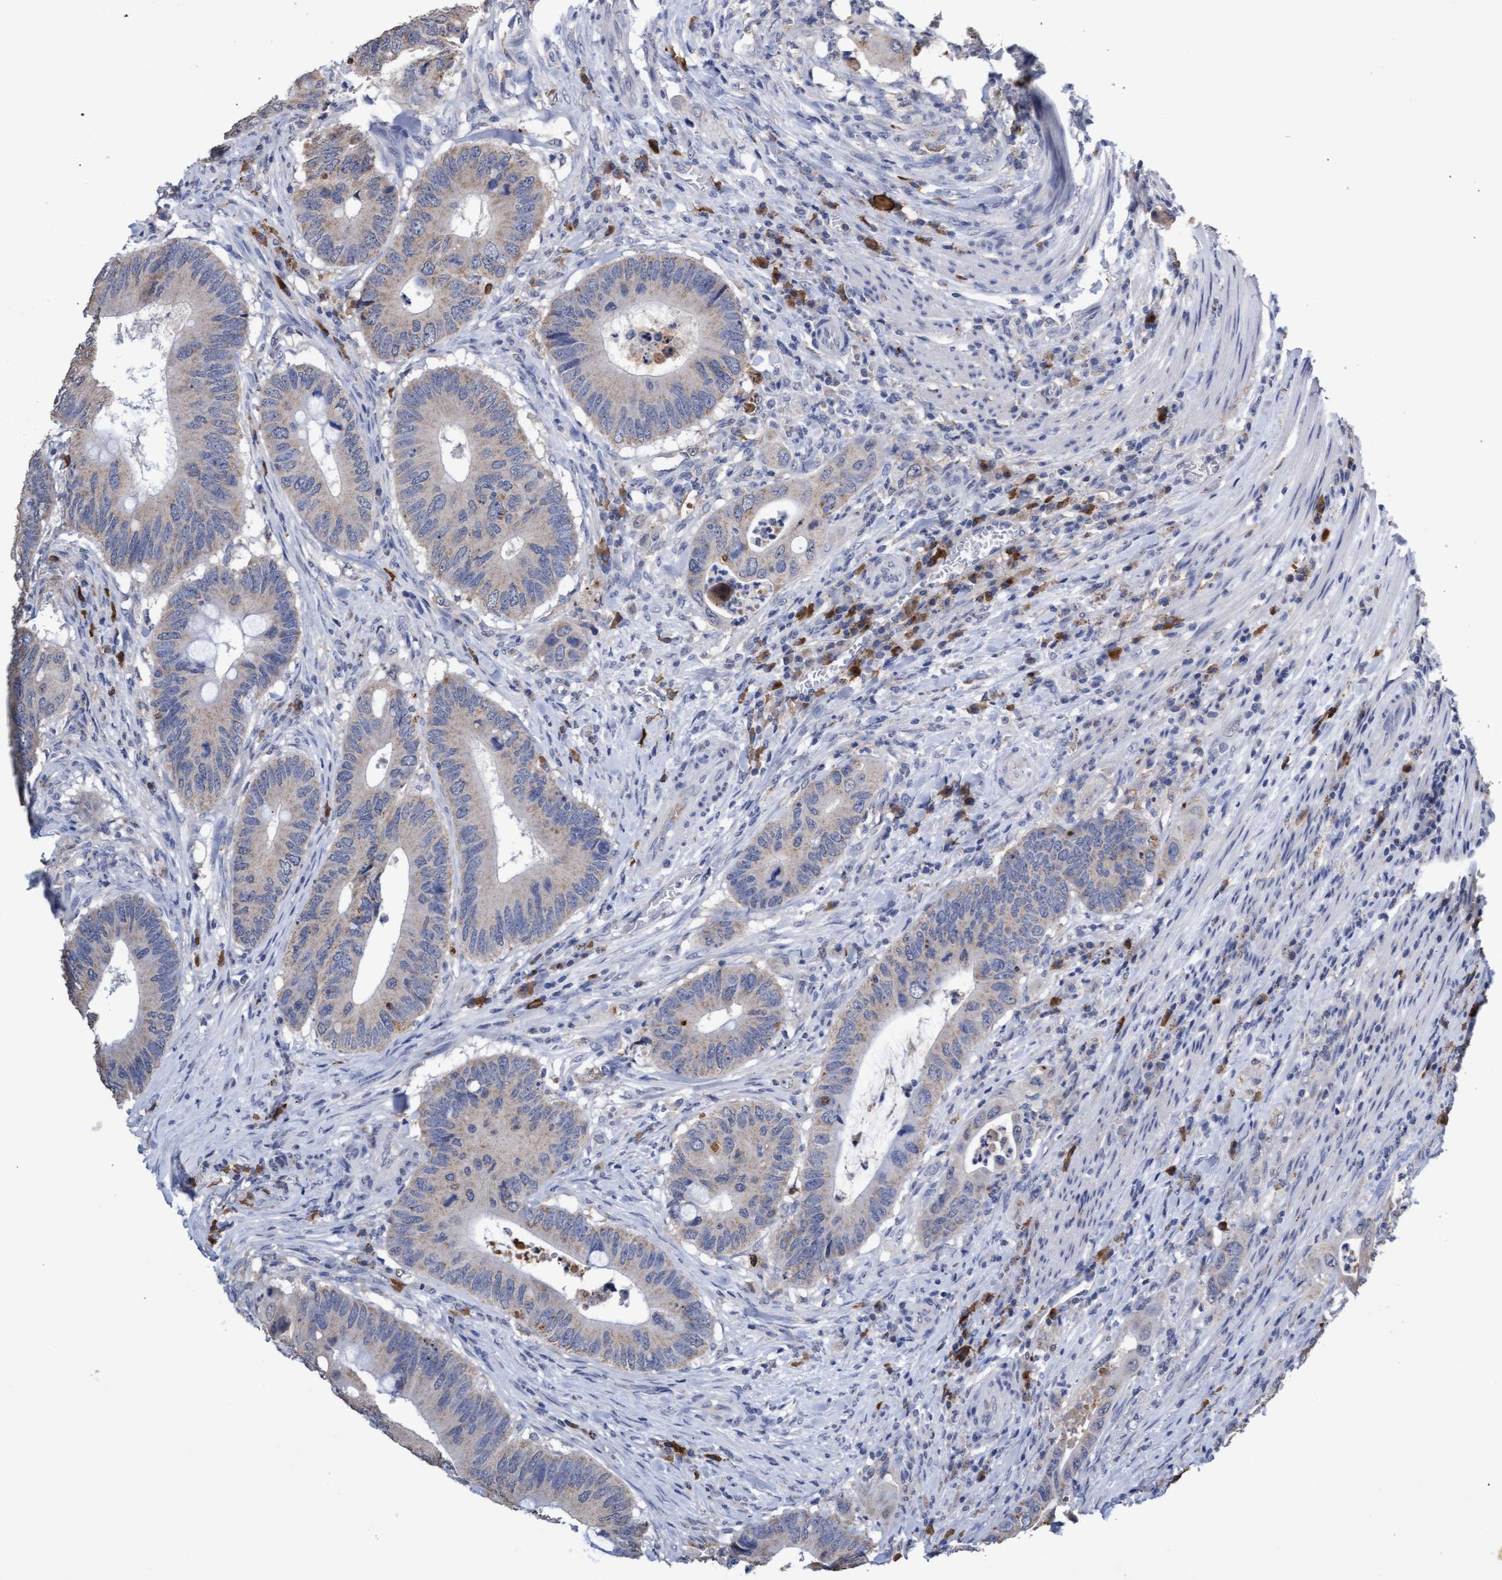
{"staining": {"intensity": "negative", "quantity": "none", "location": "none"}, "tissue": "colorectal cancer", "cell_type": "Tumor cells", "image_type": "cancer", "snomed": [{"axis": "morphology", "description": "Adenocarcinoma, NOS"}, {"axis": "topography", "description": "Colon"}], "caption": "This is an immunohistochemistry micrograph of adenocarcinoma (colorectal). There is no expression in tumor cells.", "gene": "GPR39", "patient": {"sex": "male", "age": 71}}